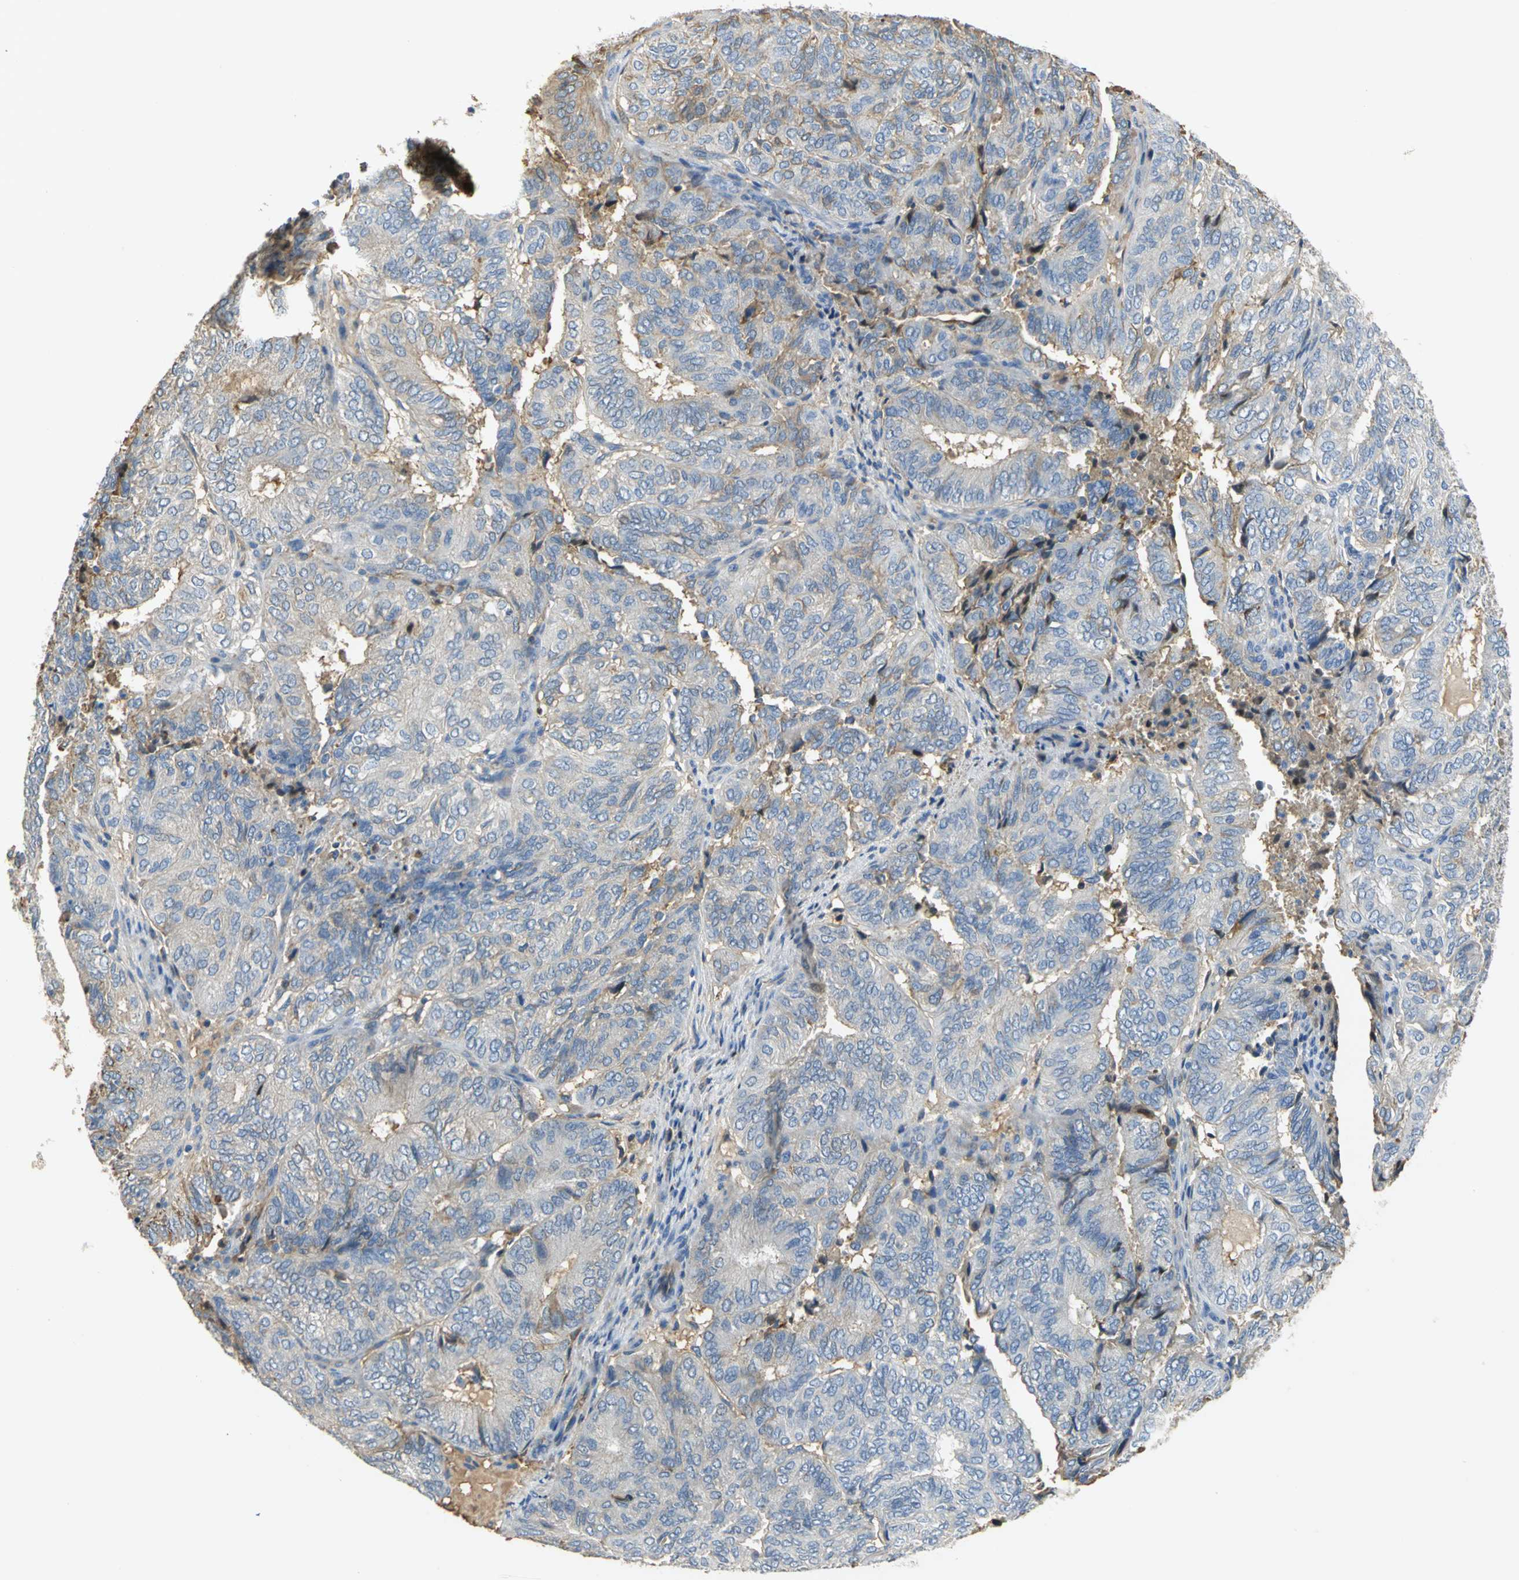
{"staining": {"intensity": "moderate", "quantity": "25%-75%", "location": "cytoplasmic/membranous"}, "tissue": "endometrial cancer", "cell_type": "Tumor cells", "image_type": "cancer", "snomed": [{"axis": "morphology", "description": "Adenocarcinoma, NOS"}, {"axis": "topography", "description": "Uterus"}], "caption": "Immunohistochemical staining of adenocarcinoma (endometrial) demonstrates moderate cytoplasmic/membranous protein expression in about 25%-75% of tumor cells. The protein is shown in brown color, while the nuclei are stained blue.", "gene": "GYG2", "patient": {"sex": "female", "age": 60}}